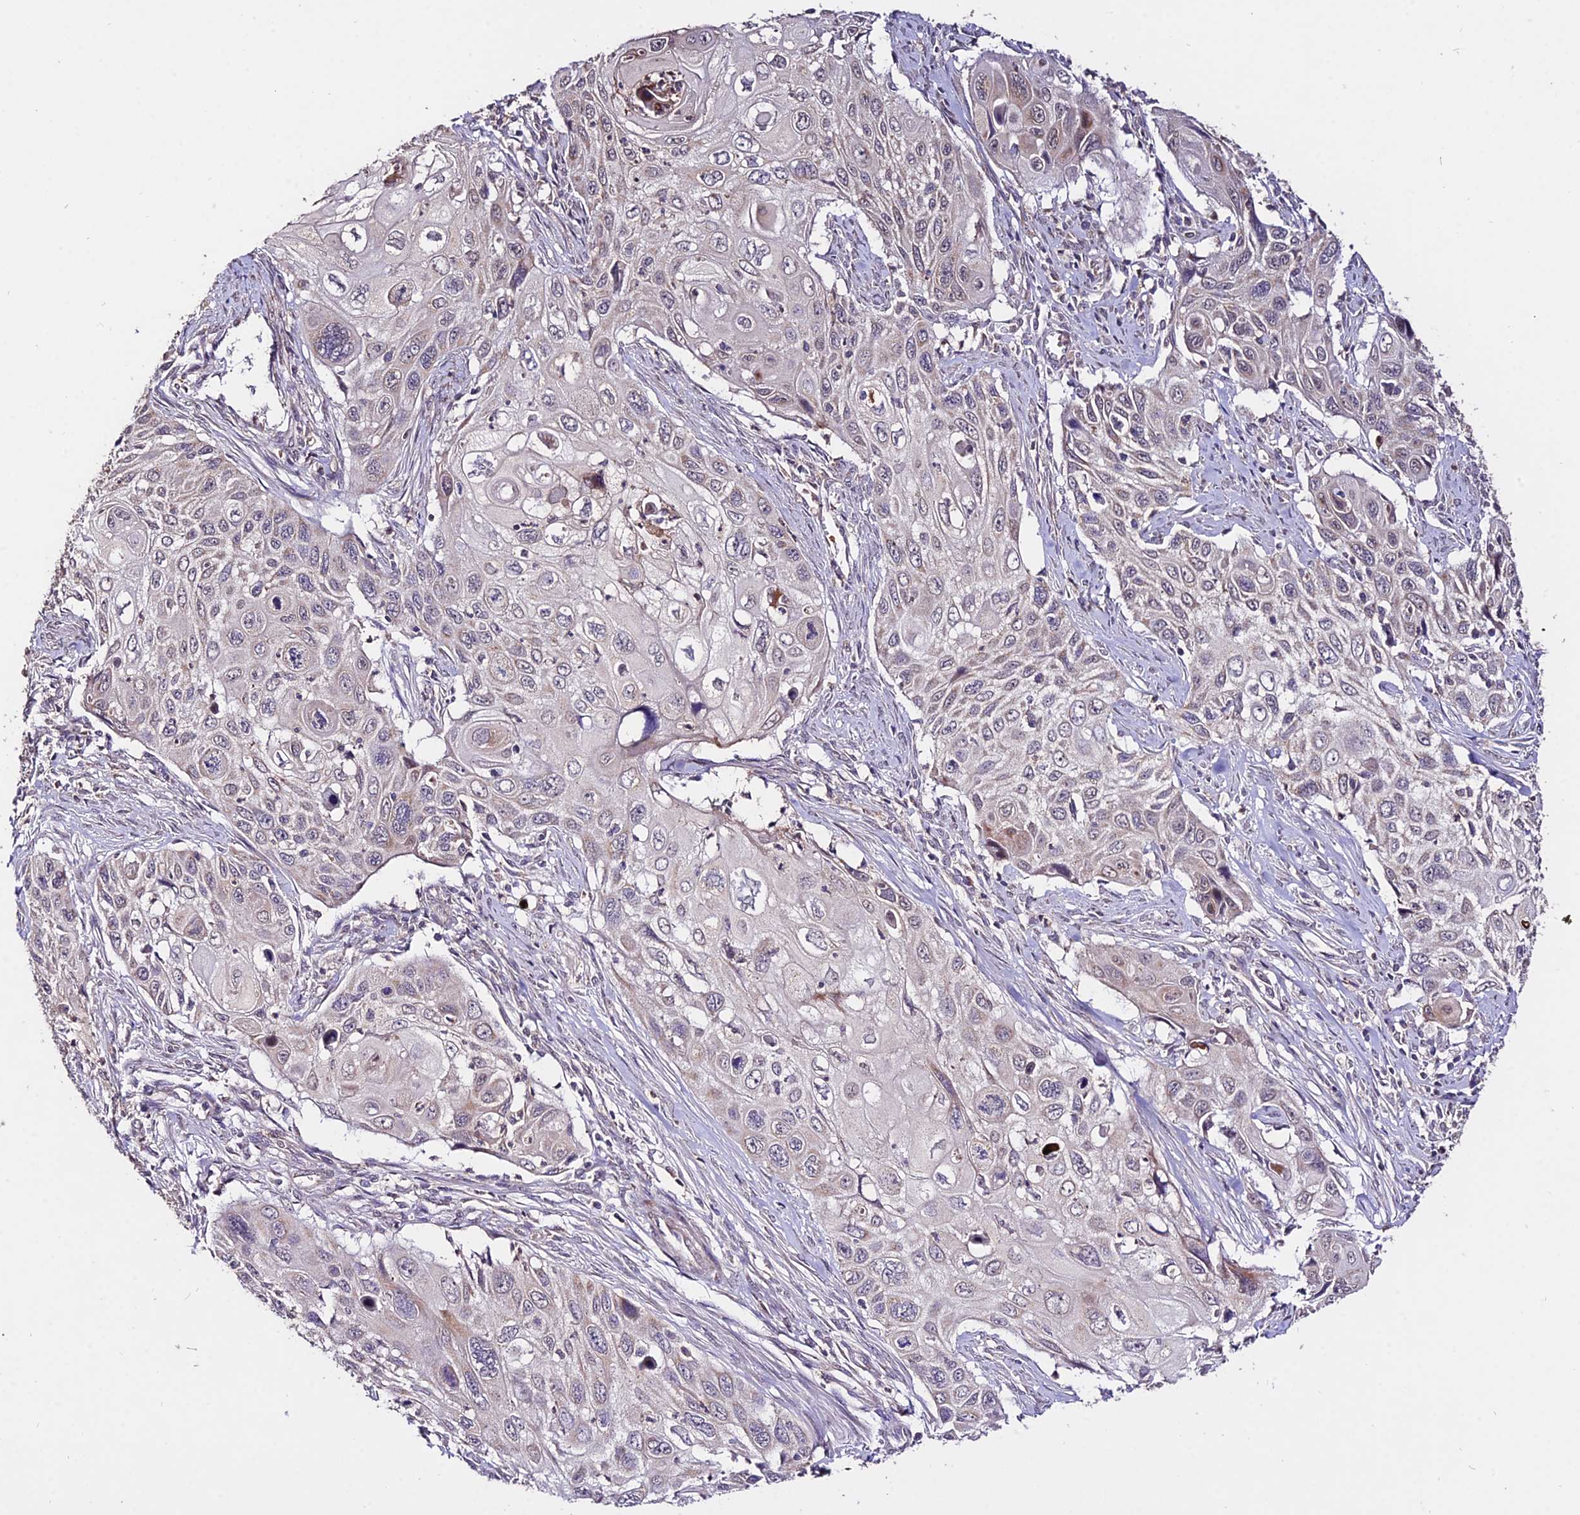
{"staining": {"intensity": "weak", "quantity": "<25%", "location": "cytoplasmic/membranous"}, "tissue": "cervical cancer", "cell_type": "Tumor cells", "image_type": "cancer", "snomed": [{"axis": "morphology", "description": "Squamous cell carcinoma, NOS"}, {"axis": "topography", "description": "Cervix"}], "caption": "Tumor cells show no significant positivity in squamous cell carcinoma (cervical).", "gene": "WDR5B", "patient": {"sex": "female", "age": 70}}